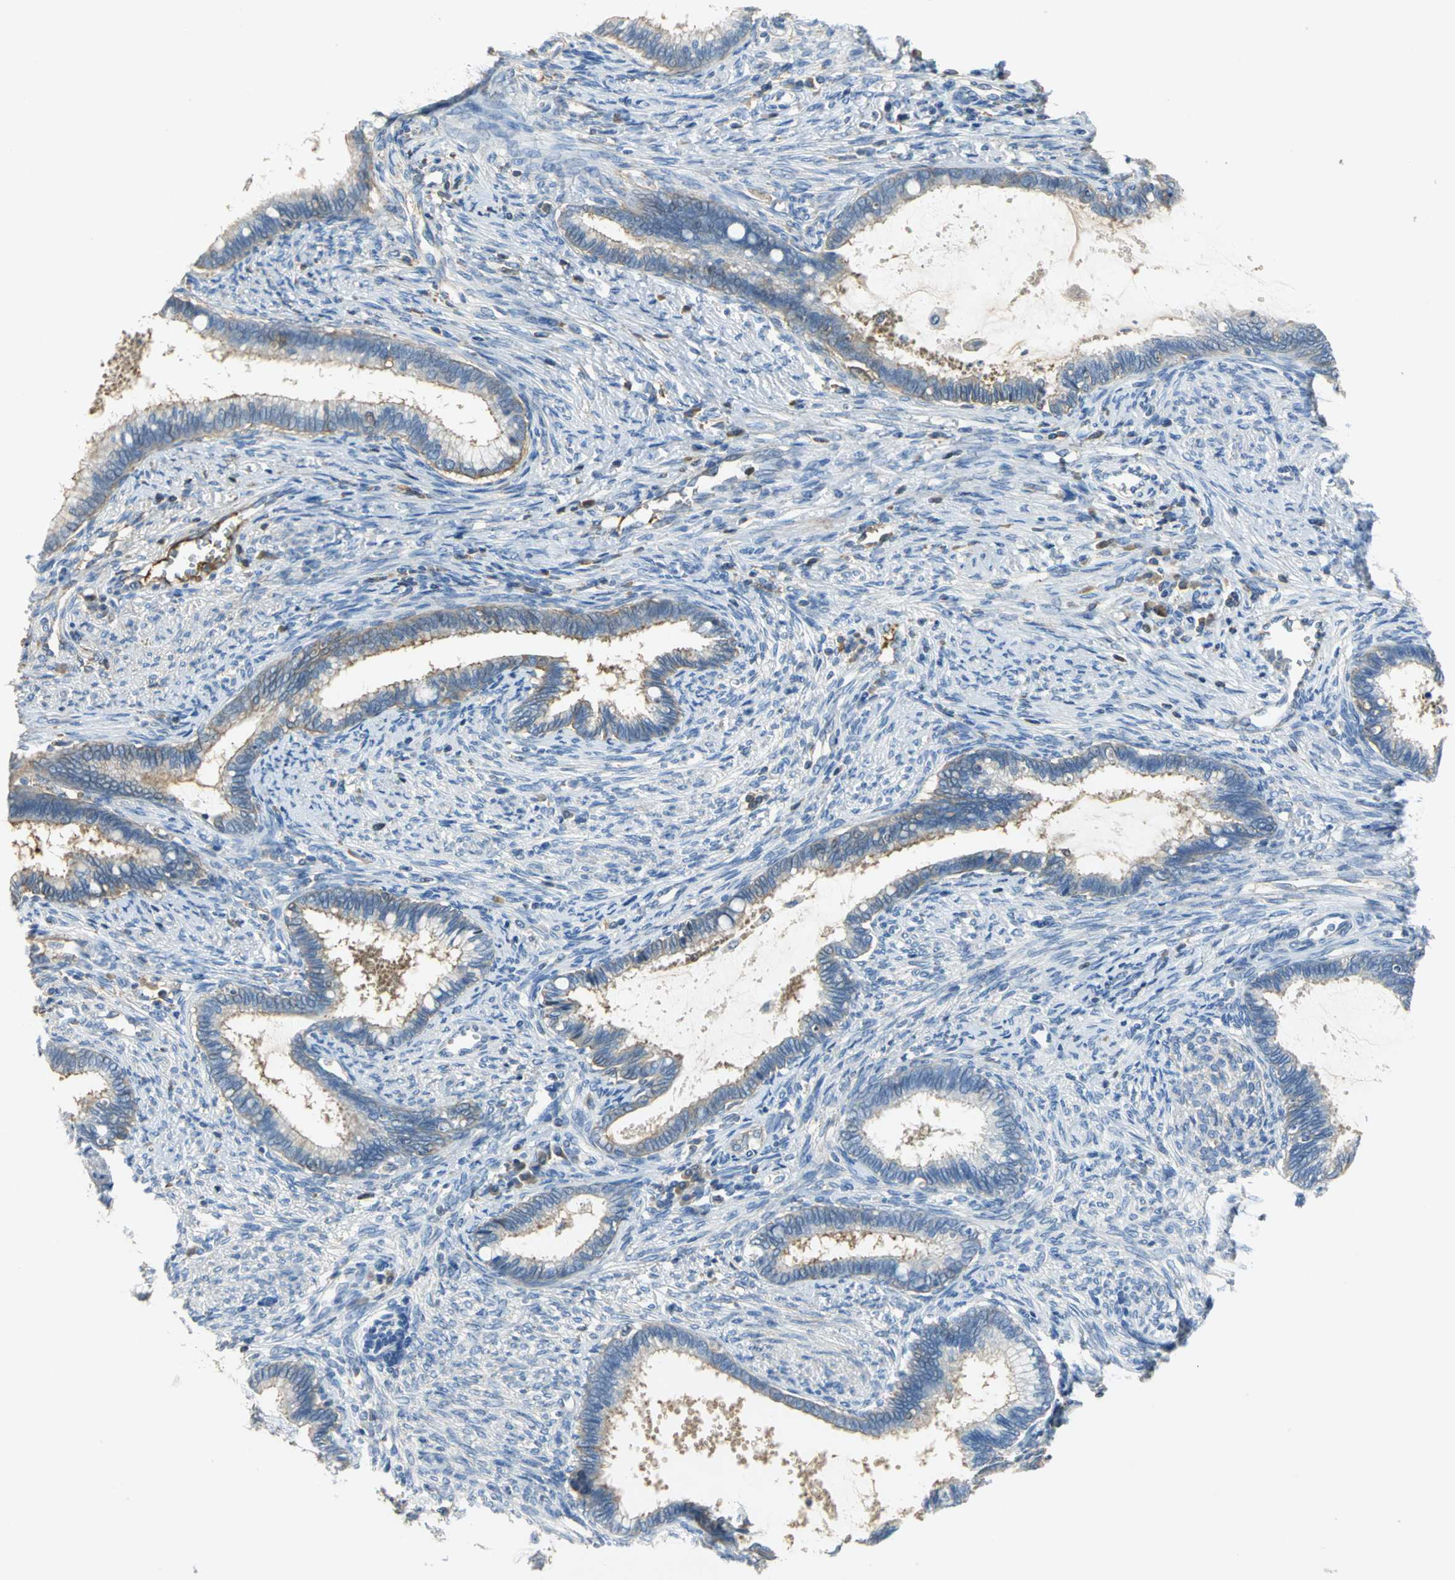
{"staining": {"intensity": "moderate", "quantity": ">75%", "location": "cytoplasmic/membranous"}, "tissue": "cervical cancer", "cell_type": "Tumor cells", "image_type": "cancer", "snomed": [{"axis": "morphology", "description": "Adenocarcinoma, NOS"}, {"axis": "topography", "description": "Cervix"}], "caption": "A brown stain shows moderate cytoplasmic/membranous expression of a protein in human cervical adenocarcinoma tumor cells.", "gene": "GYG2", "patient": {"sex": "female", "age": 44}}